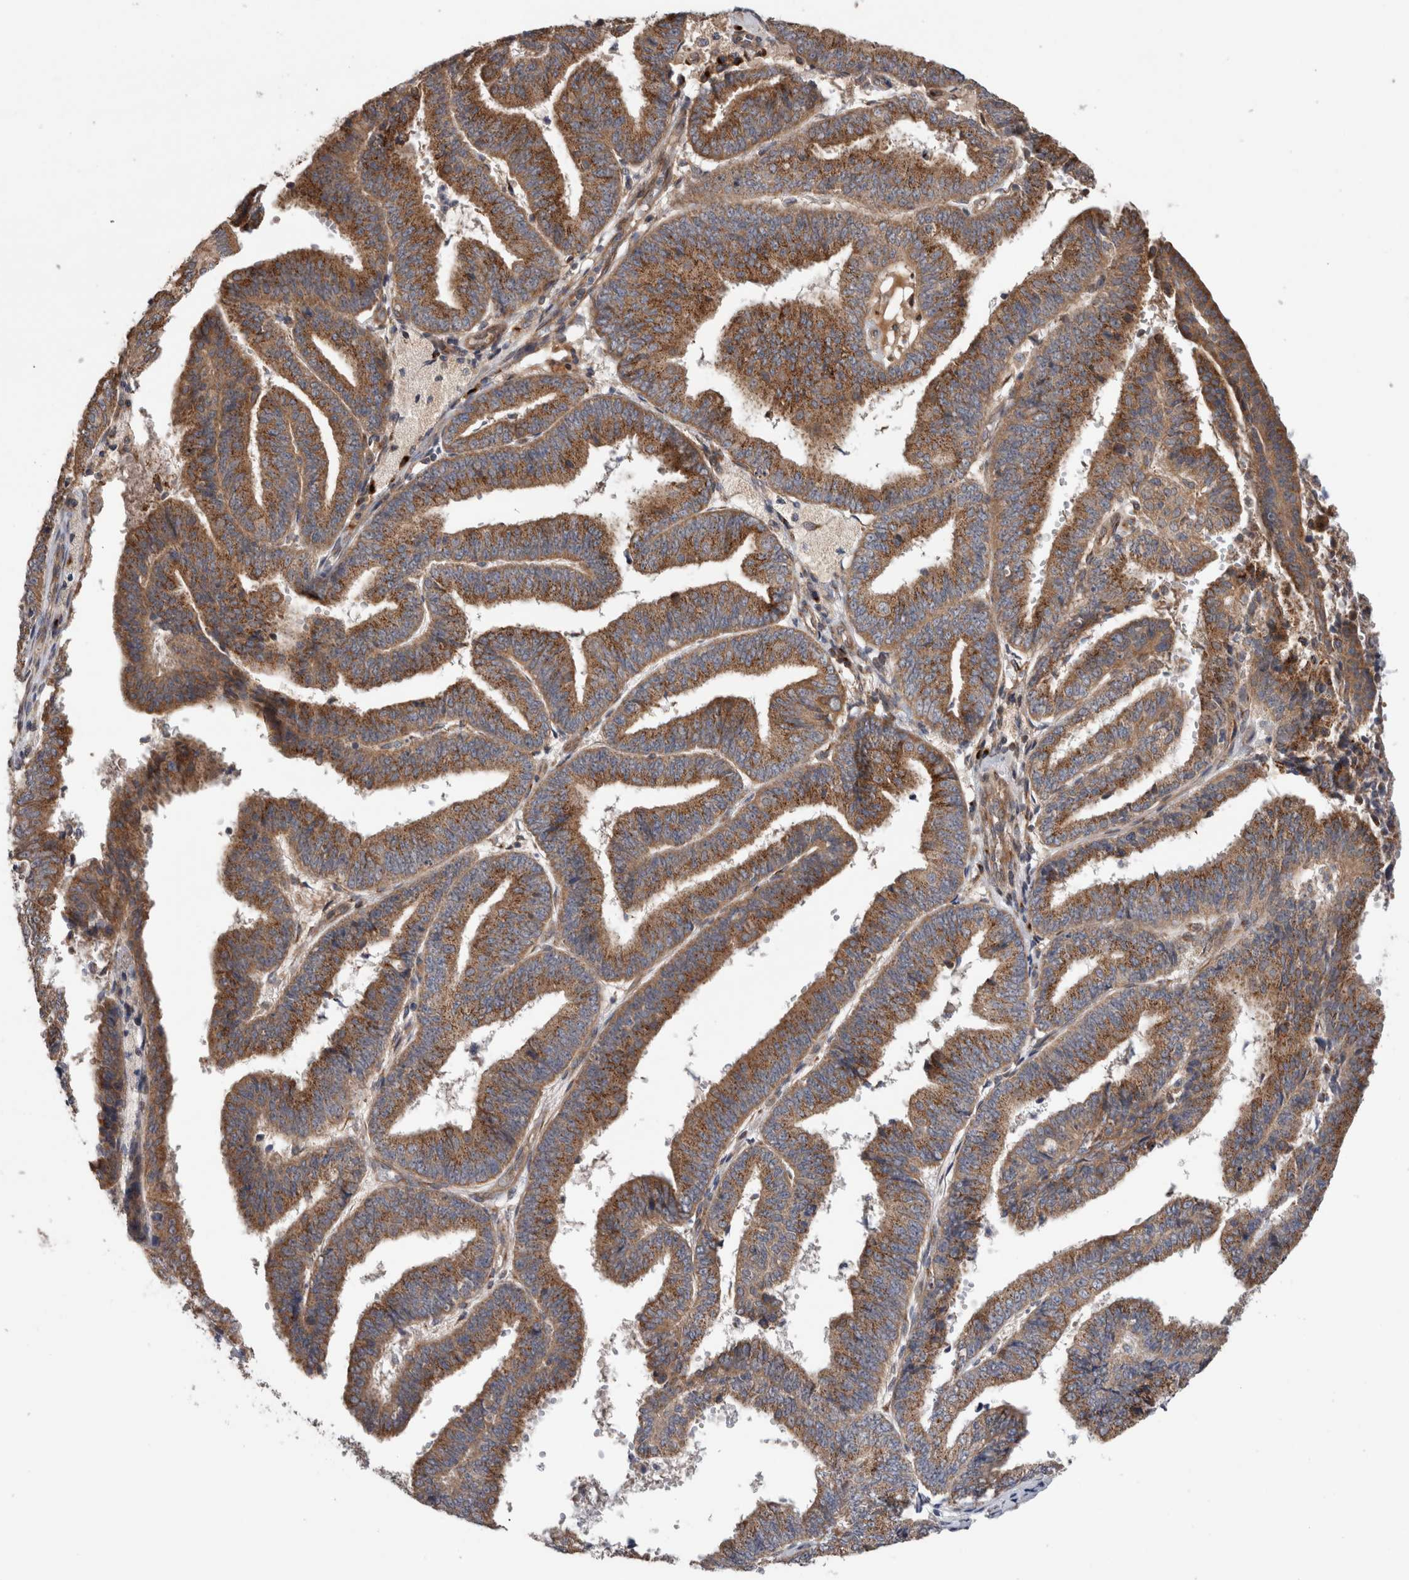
{"staining": {"intensity": "strong", "quantity": ">75%", "location": "cytoplasmic/membranous"}, "tissue": "endometrial cancer", "cell_type": "Tumor cells", "image_type": "cancer", "snomed": [{"axis": "morphology", "description": "Adenocarcinoma, NOS"}, {"axis": "topography", "description": "Endometrium"}], "caption": "Brown immunohistochemical staining in adenocarcinoma (endometrial) shows strong cytoplasmic/membranous staining in approximately >75% of tumor cells.", "gene": "TRIM5", "patient": {"sex": "female", "age": 63}}